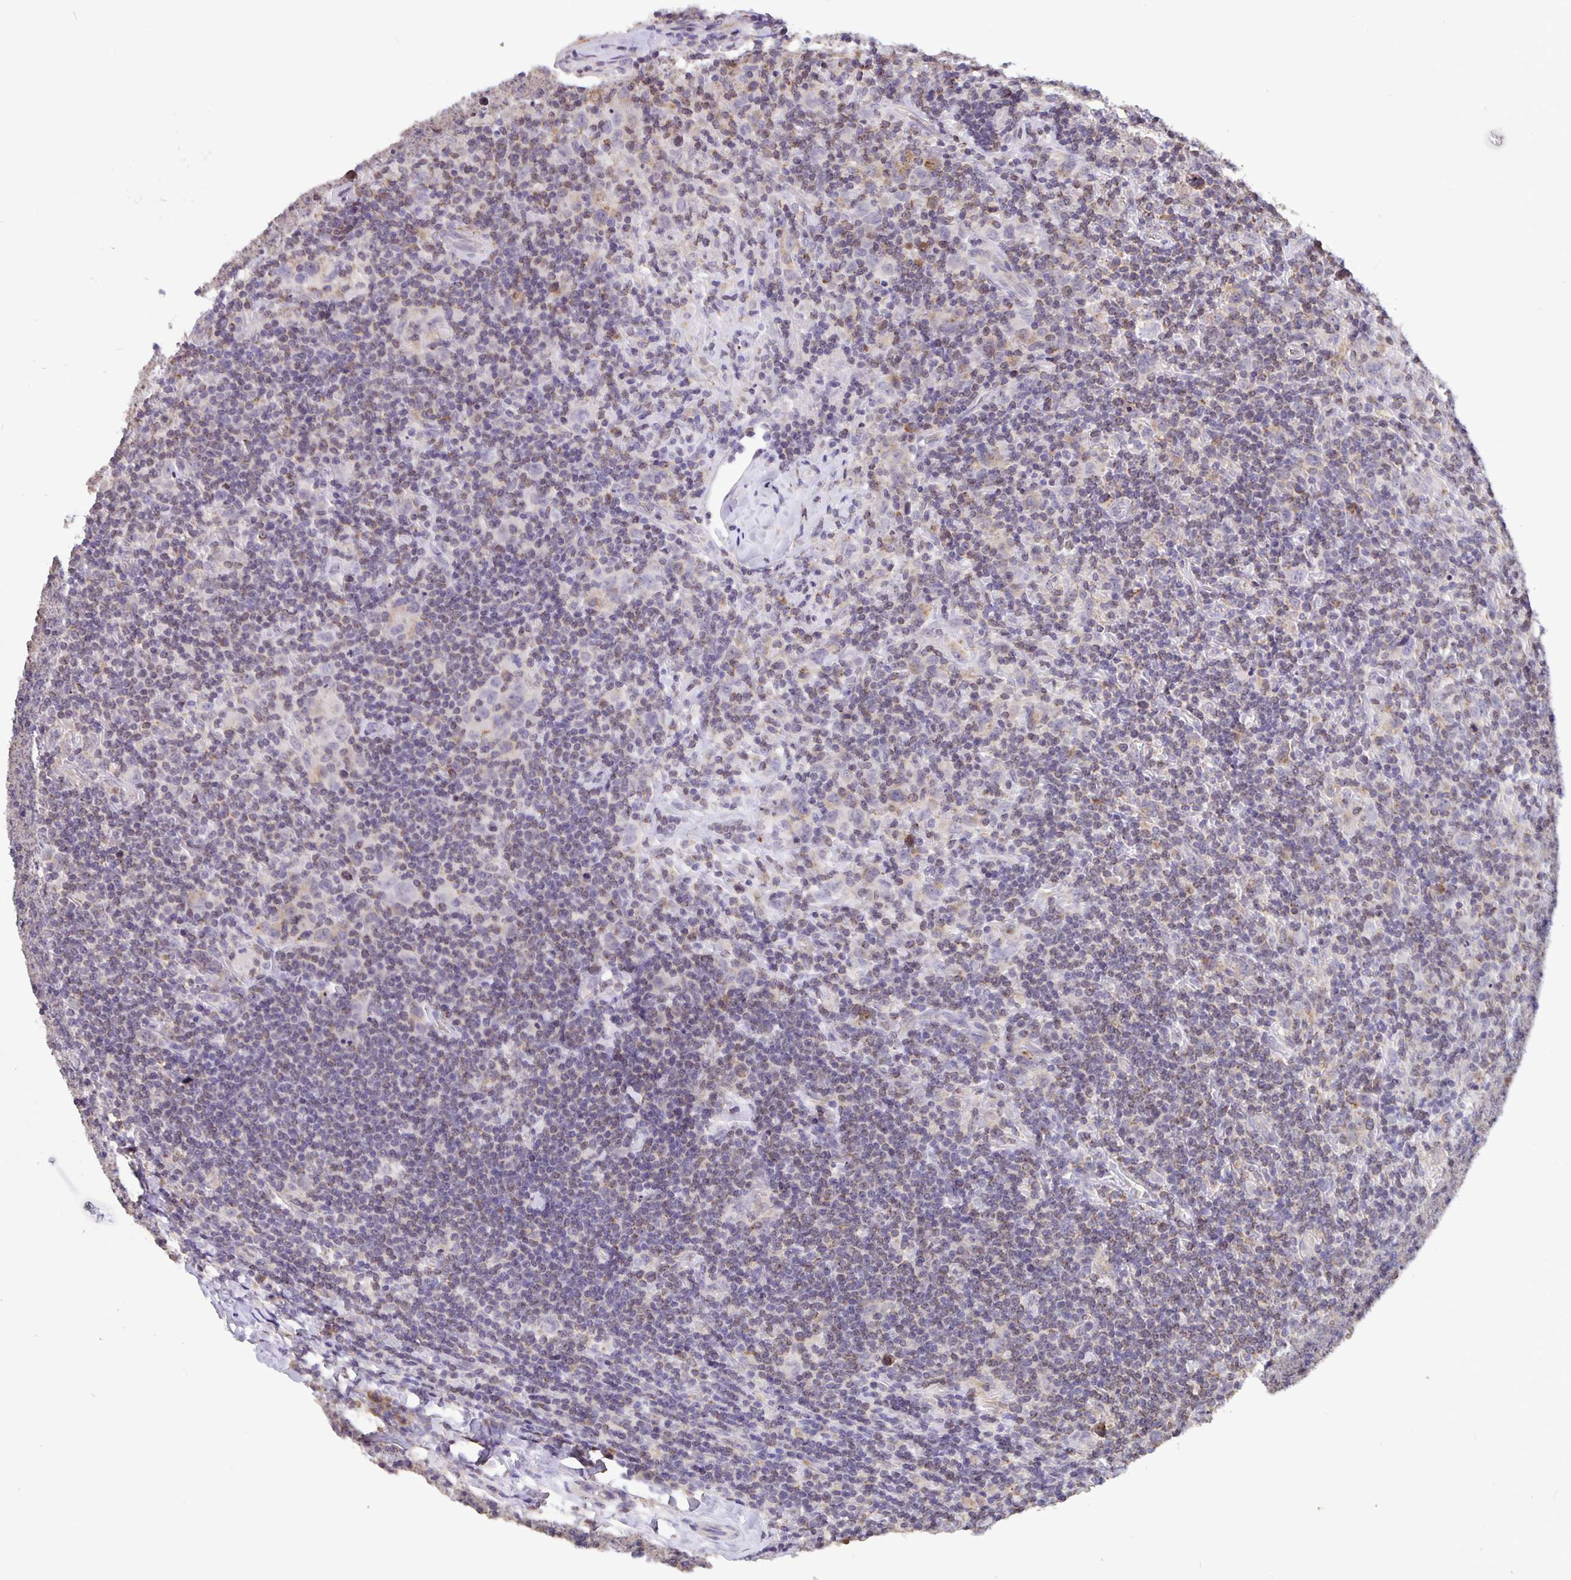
{"staining": {"intensity": "negative", "quantity": "none", "location": "none"}, "tissue": "lymphoma", "cell_type": "Tumor cells", "image_type": "cancer", "snomed": [{"axis": "morphology", "description": "Hodgkin's disease, NOS"}, {"axis": "topography", "description": "Lymph node"}], "caption": "High power microscopy histopathology image of an immunohistochemistry (IHC) histopathology image of Hodgkin's disease, revealing no significant expression in tumor cells.", "gene": "TMEM71", "patient": {"sex": "female", "age": 18}}